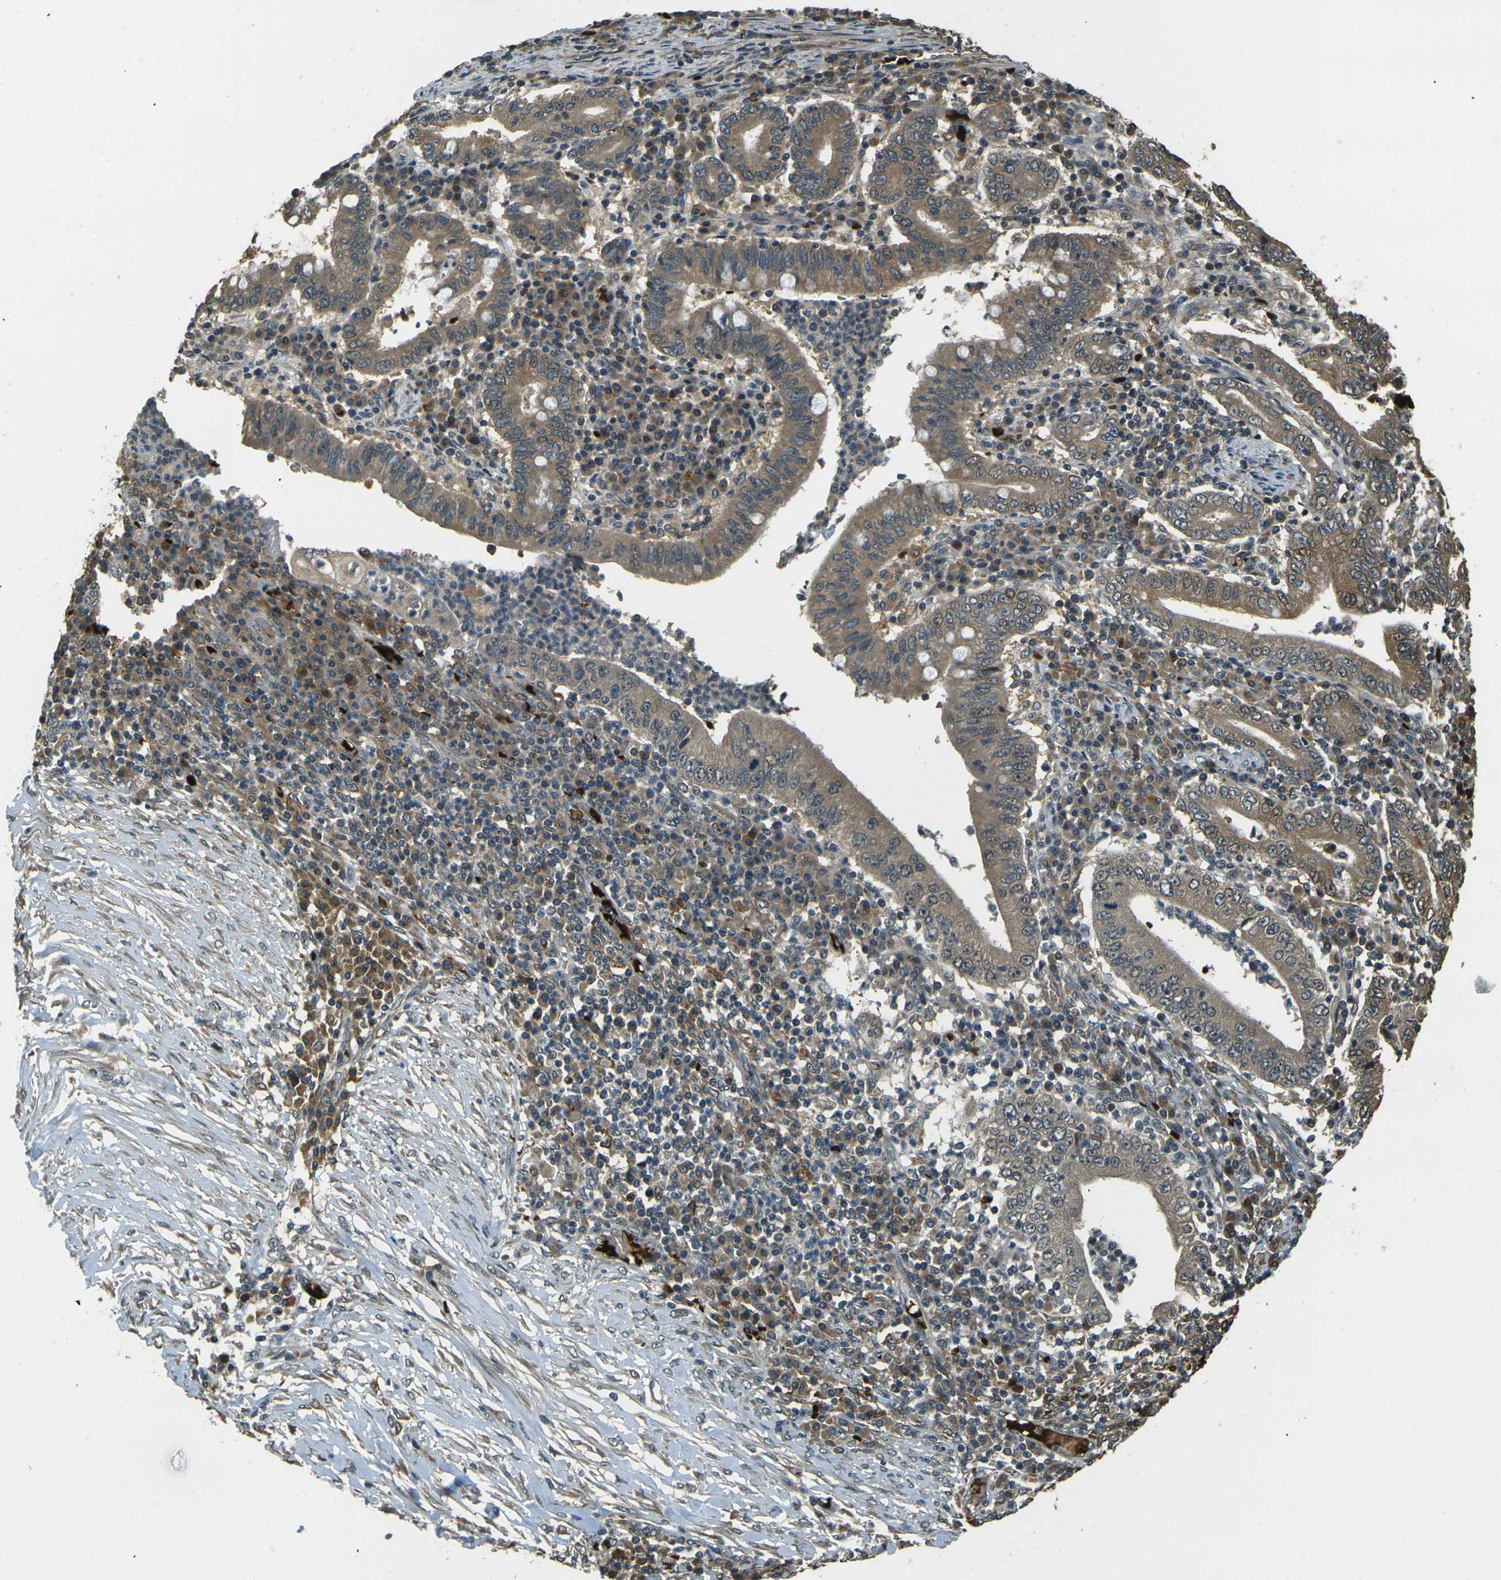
{"staining": {"intensity": "moderate", "quantity": "25%-75%", "location": "cytoplasmic/membranous"}, "tissue": "stomach cancer", "cell_type": "Tumor cells", "image_type": "cancer", "snomed": [{"axis": "morphology", "description": "Normal tissue, NOS"}, {"axis": "morphology", "description": "Adenocarcinoma, NOS"}, {"axis": "topography", "description": "Esophagus"}, {"axis": "topography", "description": "Stomach, upper"}, {"axis": "topography", "description": "Peripheral nerve tissue"}], "caption": "IHC of stomach adenocarcinoma shows medium levels of moderate cytoplasmic/membranous positivity in approximately 25%-75% of tumor cells.", "gene": "TOR1A", "patient": {"sex": "male", "age": 62}}